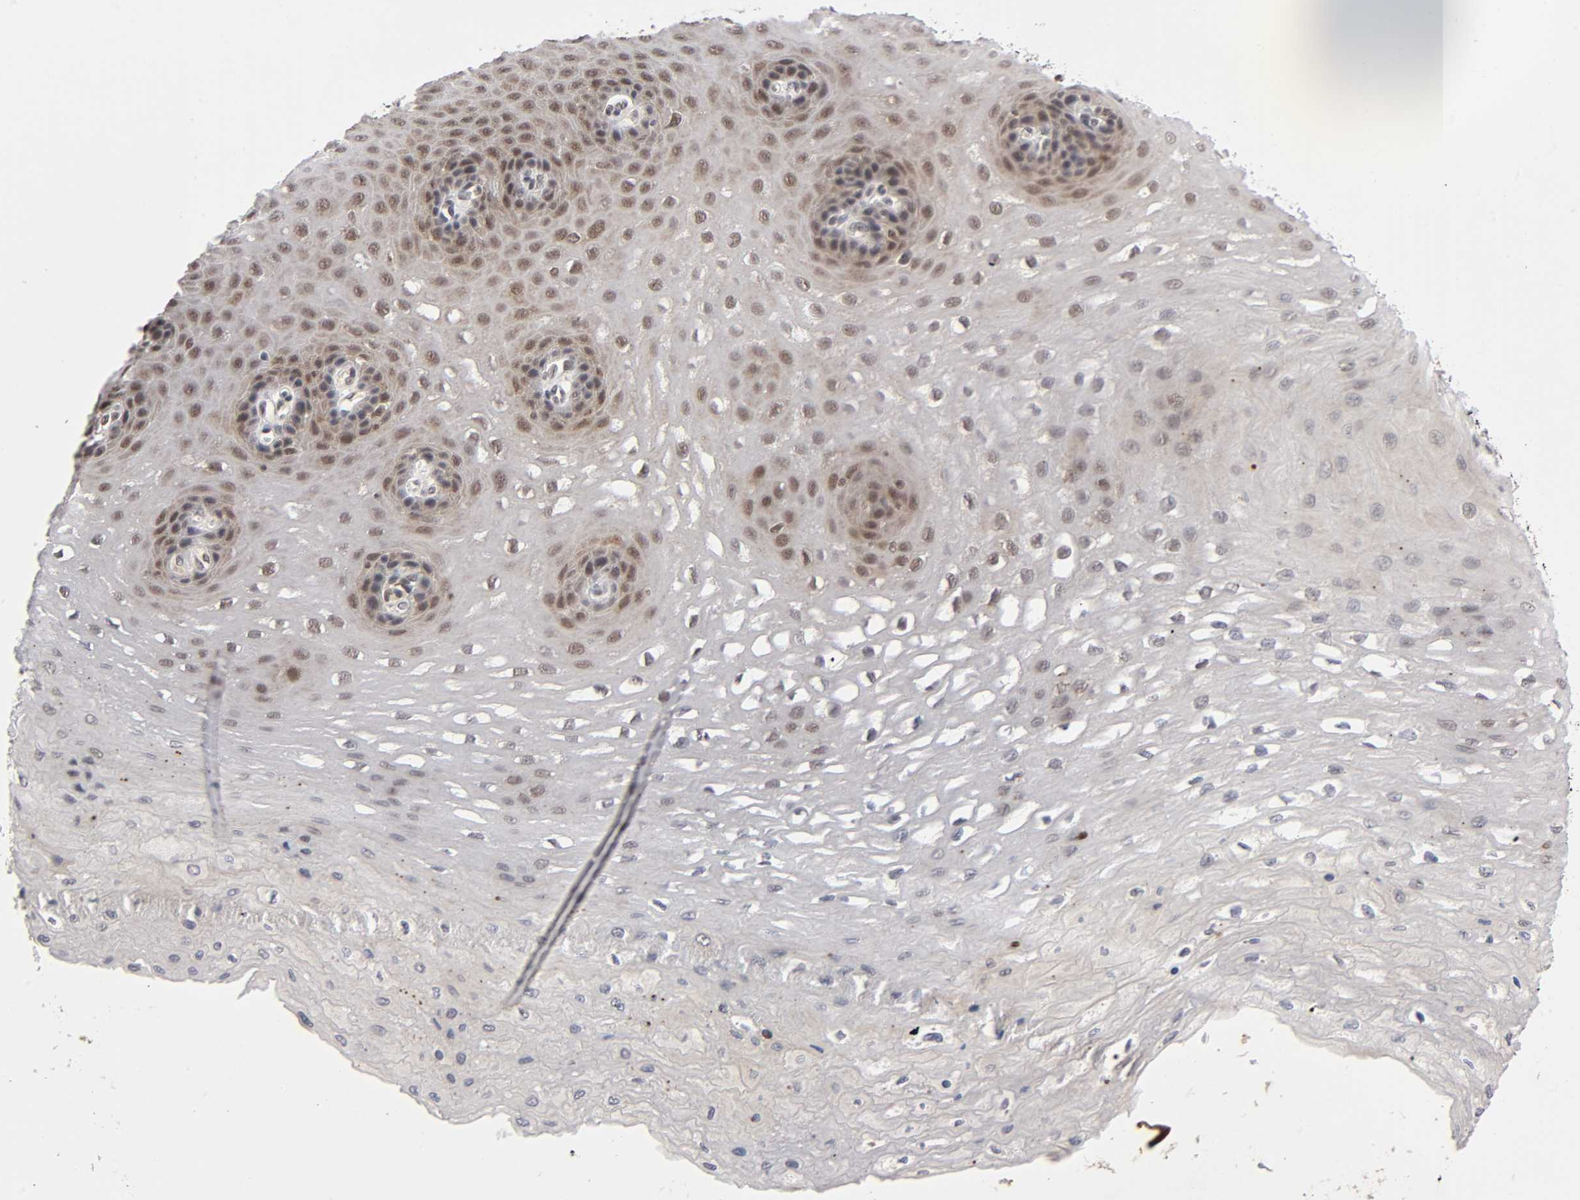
{"staining": {"intensity": "moderate", "quantity": "25%-75%", "location": "cytoplasmic/membranous,nuclear"}, "tissue": "esophagus", "cell_type": "Squamous epithelial cells", "image_type": "normal", "snomed": [{"axis": "morphology", "description": "Normal tissue, NOS"}, {"axis": "topography", "description": "Esophagus"}], "caption": "Squamous epithelial cells demonstrate medium levels of moderate cytoplasmic/membranous,nuclear expression in about 25%-75% of cells in unremarkable esophagus. The staining is performed using DAB (3,3'-diaminobenzidine) brown chromogen to label protein expression. The nuclei are counter-stained blue using hematoxylin.", "gene": "EP300", "patient": {"sex": "female", "age": 72}}